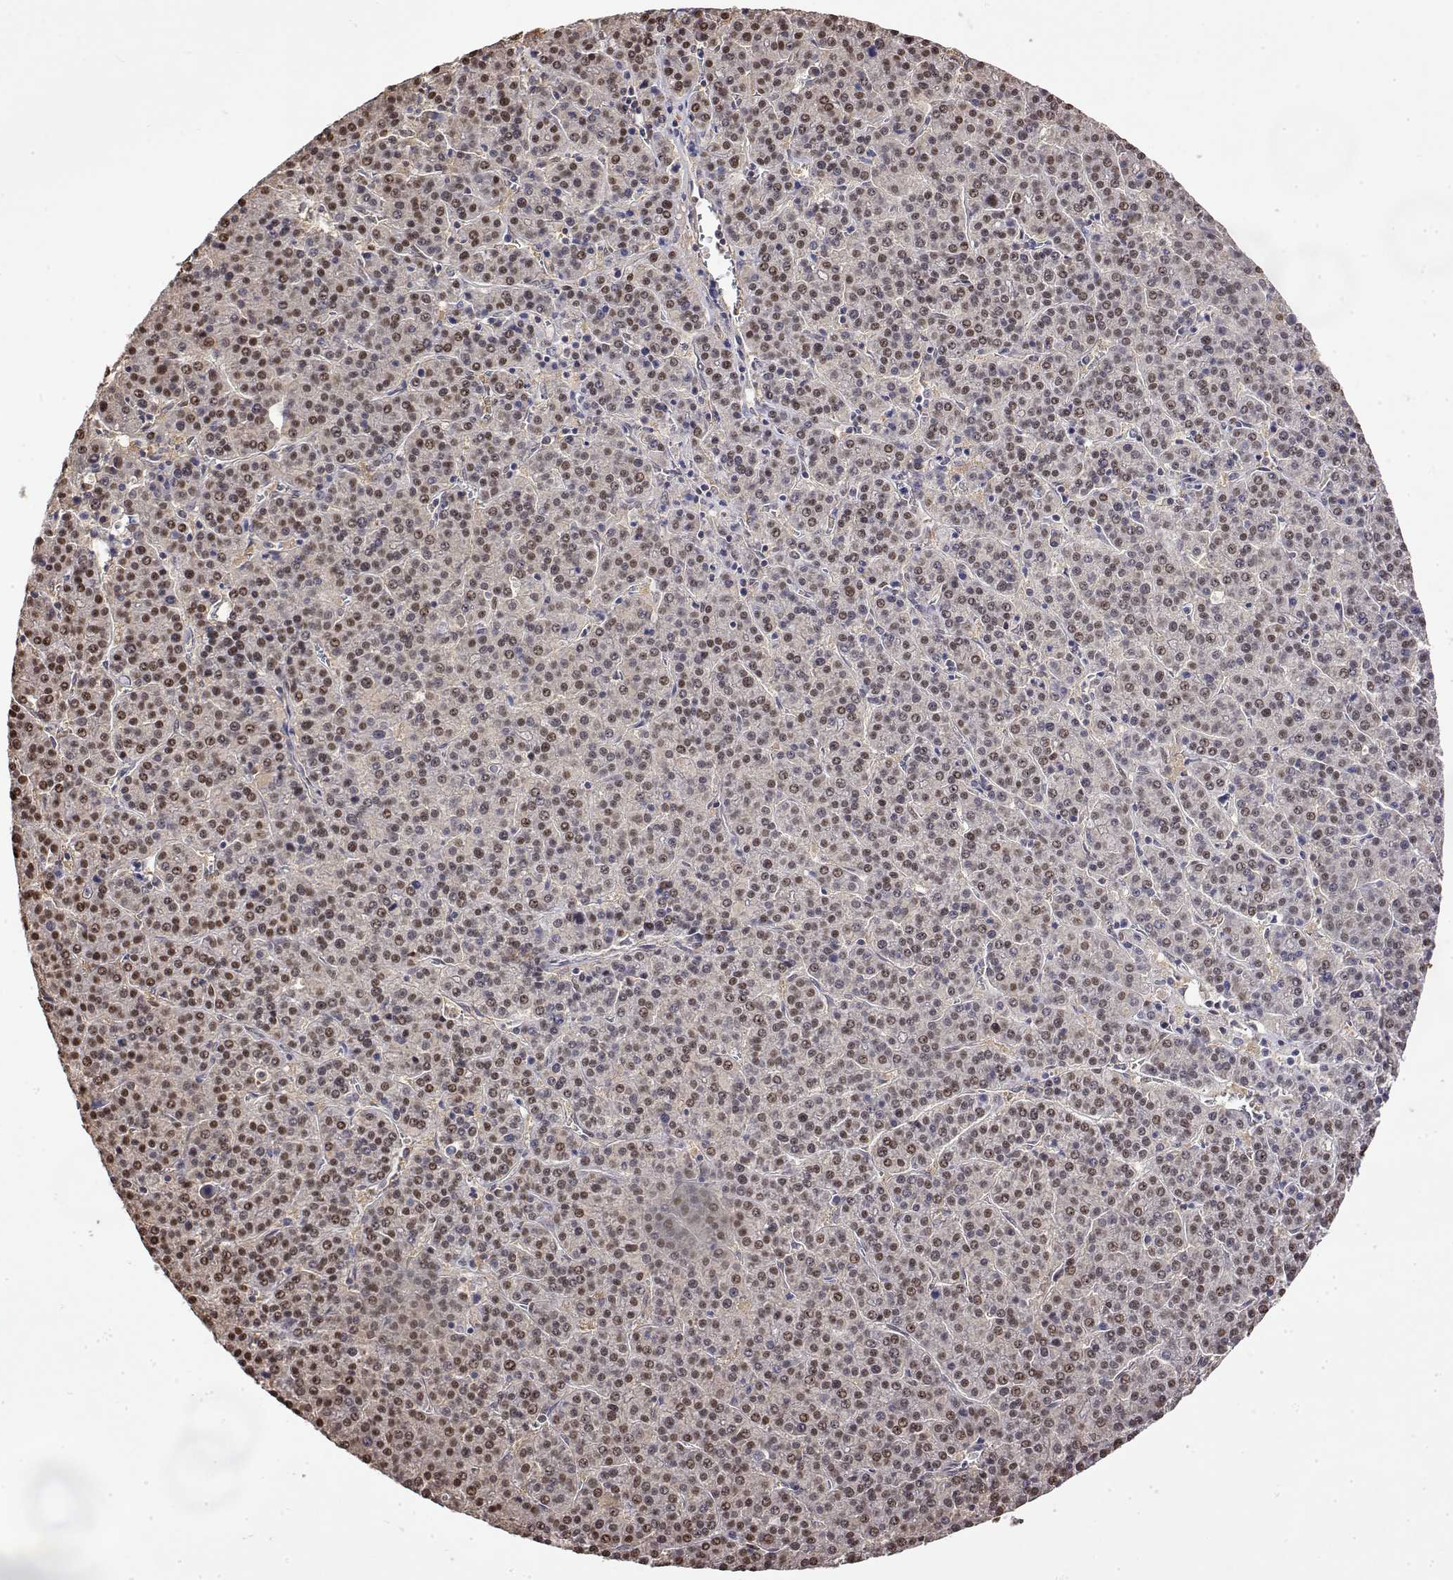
{"staining": {"intensity": "moderate", "quantity": ">75%", "location": "nuclear"}, "tissue": "liver cancer", "cell_type": "Tumor cells", "image_type": "cancer", "snomed": [{"axis": "morphology", "description": "Carcinoma, Hepatocellular, NOS"}, {"axis": "topography", "description": "Liver"}], "caption": "A high-resolution image shows immunohistochemistry (IHC) staining of liver hepatocellular carcinoma, which reveals moderate nuclear staining in approximately >75% of tumor cells.", "gene": "TPI1", "patient": {"sex": "female", "age": 58}}